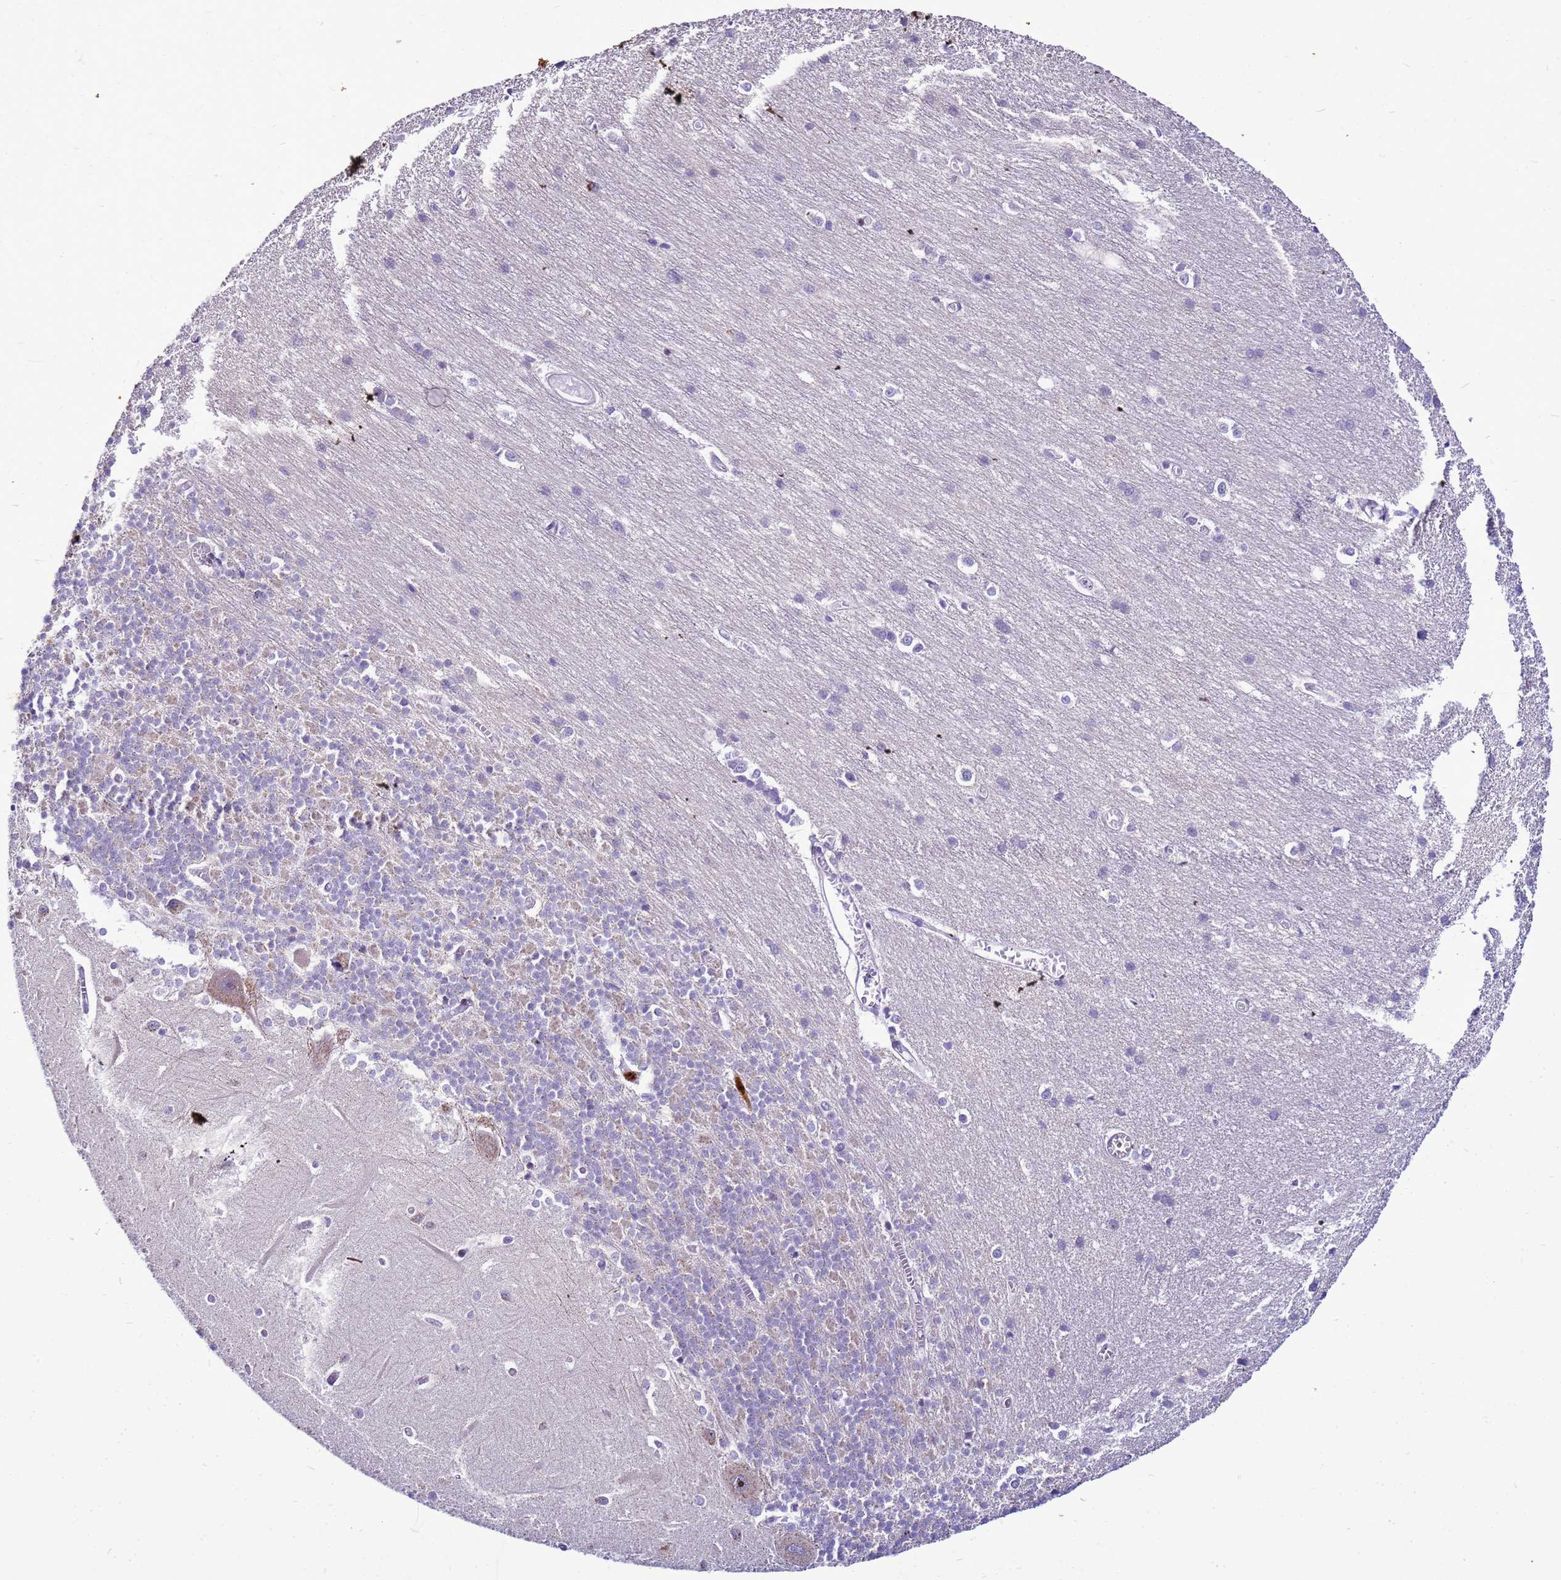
{"staining": {"intensity": "negative", "quantity": "none", "location": "none"}, "tissue": "cerebellum", "cell_type": "Cells in granular layer", "image_type": "normal", "snomed": [{"axis": "morphology", "description": "Normal tissue, NOS"}, {"axis": "topography", "description": "Cerebellum"}], "caption": "Immunohistochemistry (IHC) of unremarkable human cerebellum demonstrates no expression in cells in granular layer. (Immunohistochemistry, brightfield microscopy, high magnification).", "gene": "VPS4B", "patient": {"sex": "male", "age": 37}}